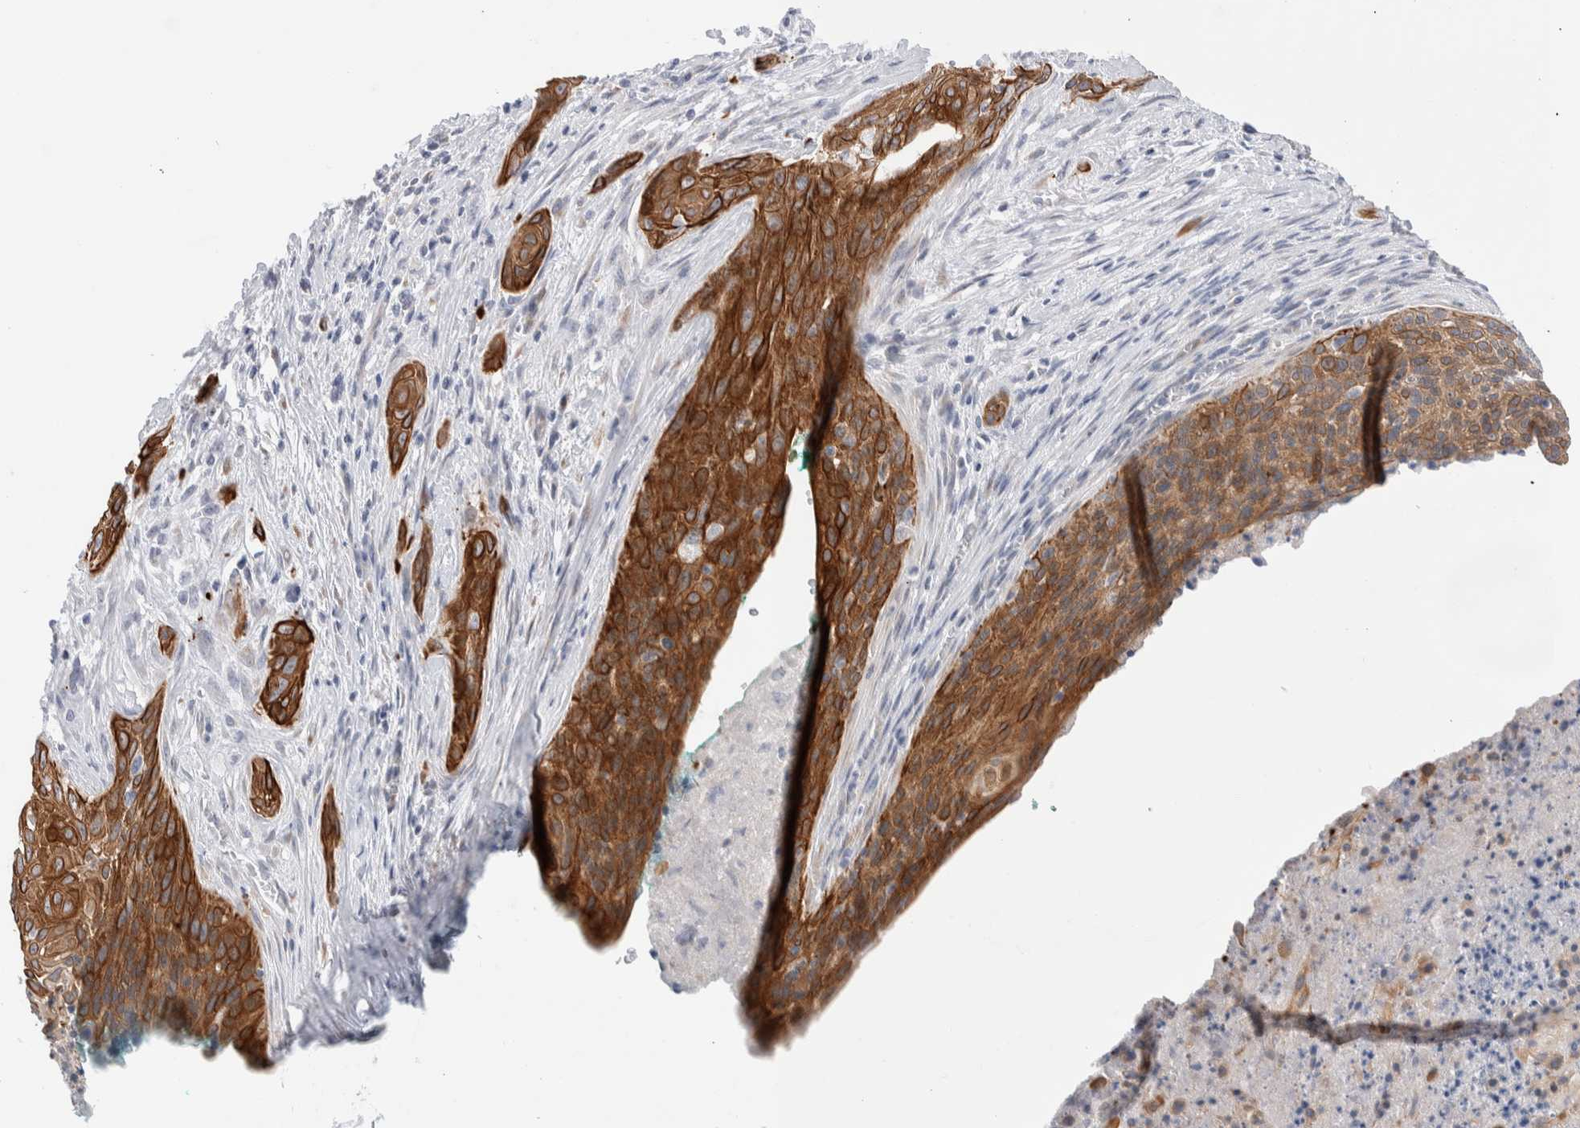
{"staining": {"intensity": "strong", "quantity": "25%-75%", "location": "cytoplasmic/membranous"}, "tissue": "cervical cancer", "cell_type": "Tumor cells", "image_type": "cancer", "snomed": [{"axis": "morphology", "description": "Squamous cell carcinoma, NOS"}, {"axis": "topography", "description": "Cervix"}], "caption": "About 25%-75% of tumor cells in cervical cancer display strong cytoplasmic/membranous protein expression as visualized by brown immunohistochemical staining.", "gene": "C1orf112", "patient": {"sex": "female", "age": 55}}